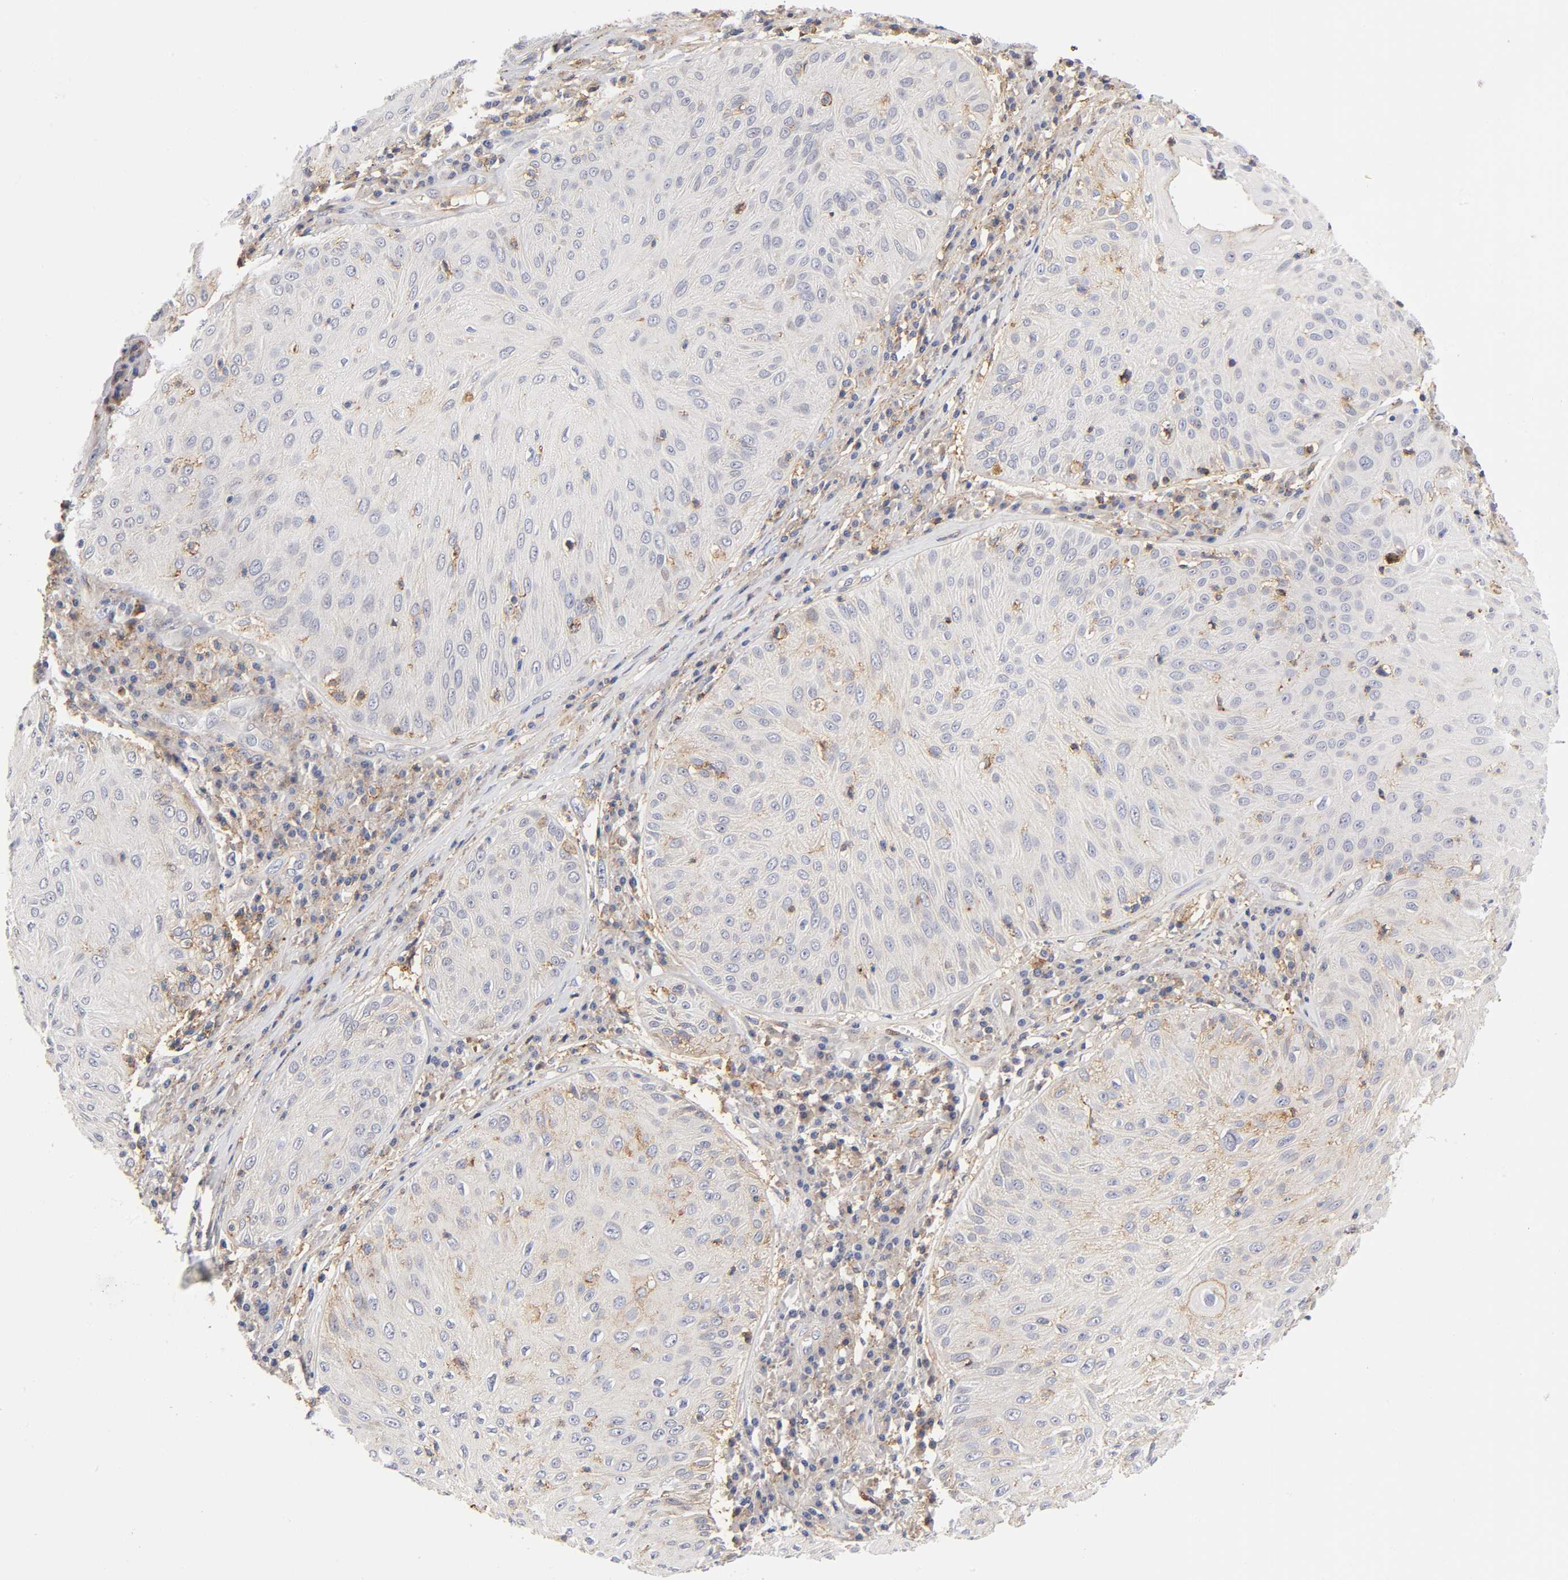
{"staining": {"intensity": "moderate", "quantity": "25%-75%", "location": "cytoplasmic/membranous"}, "tissue": "skin cancer", "cell_type": "Tumor cells", "image_type": "cancer", "snomed": [{"axis": "morphology", "description": "Squamous cell carcinoma, NOS"}, {"axis": "topography", "description": "Skin"}], "caption": "DAB immunohistochemical staining of skin squamous cell carcinoma shows moderate cytoplasmic/membranous protein positivity in approximately 25%-75% of tumor cells. (Brightfield microscopy of DAB IHC at high magnification).", "gene": "ANXA7", "patient": {"sex": "male", "age": 65}}